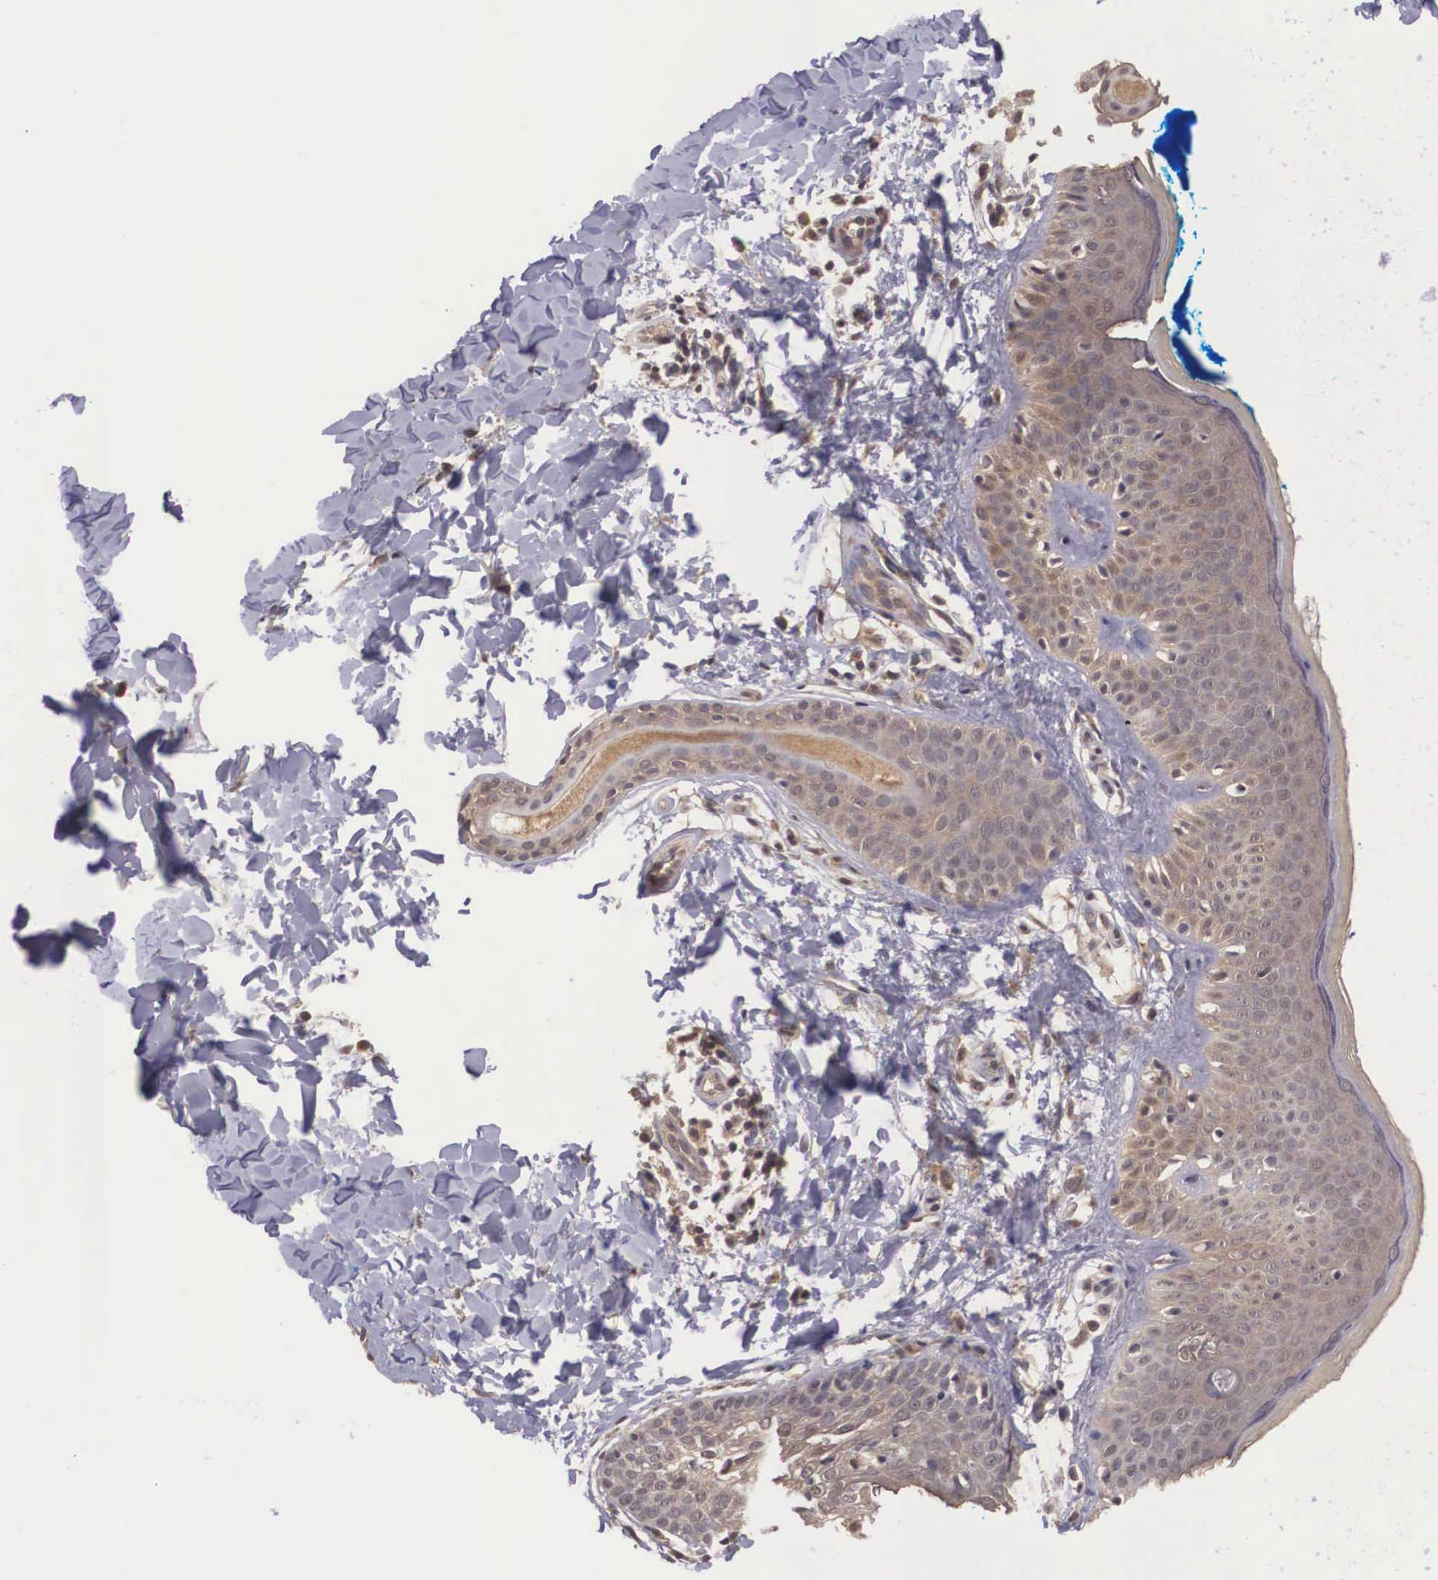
{"staining": {"intensity": "moderate", "quantity": ">75%", "location": "cytoplasmic/membranous,nuclear"}, "tissue": "skin", "cell_type": "Fibroblasts", "image_type": "normal", "snomed": [{"axis": "morphology", "description": "Normal tissue, NOS"}, {"axis": "topography", "description": "Skin"}], "caption": "This histopathology image displays immunohistochemistry (IHC) staining of benign skin, with medium moderate cytoplasmic/membranous,nuclear expression in about >75% of fibroblasts.", "gene": "VASH1", "patient": {"sex": "female", "age": 56}}